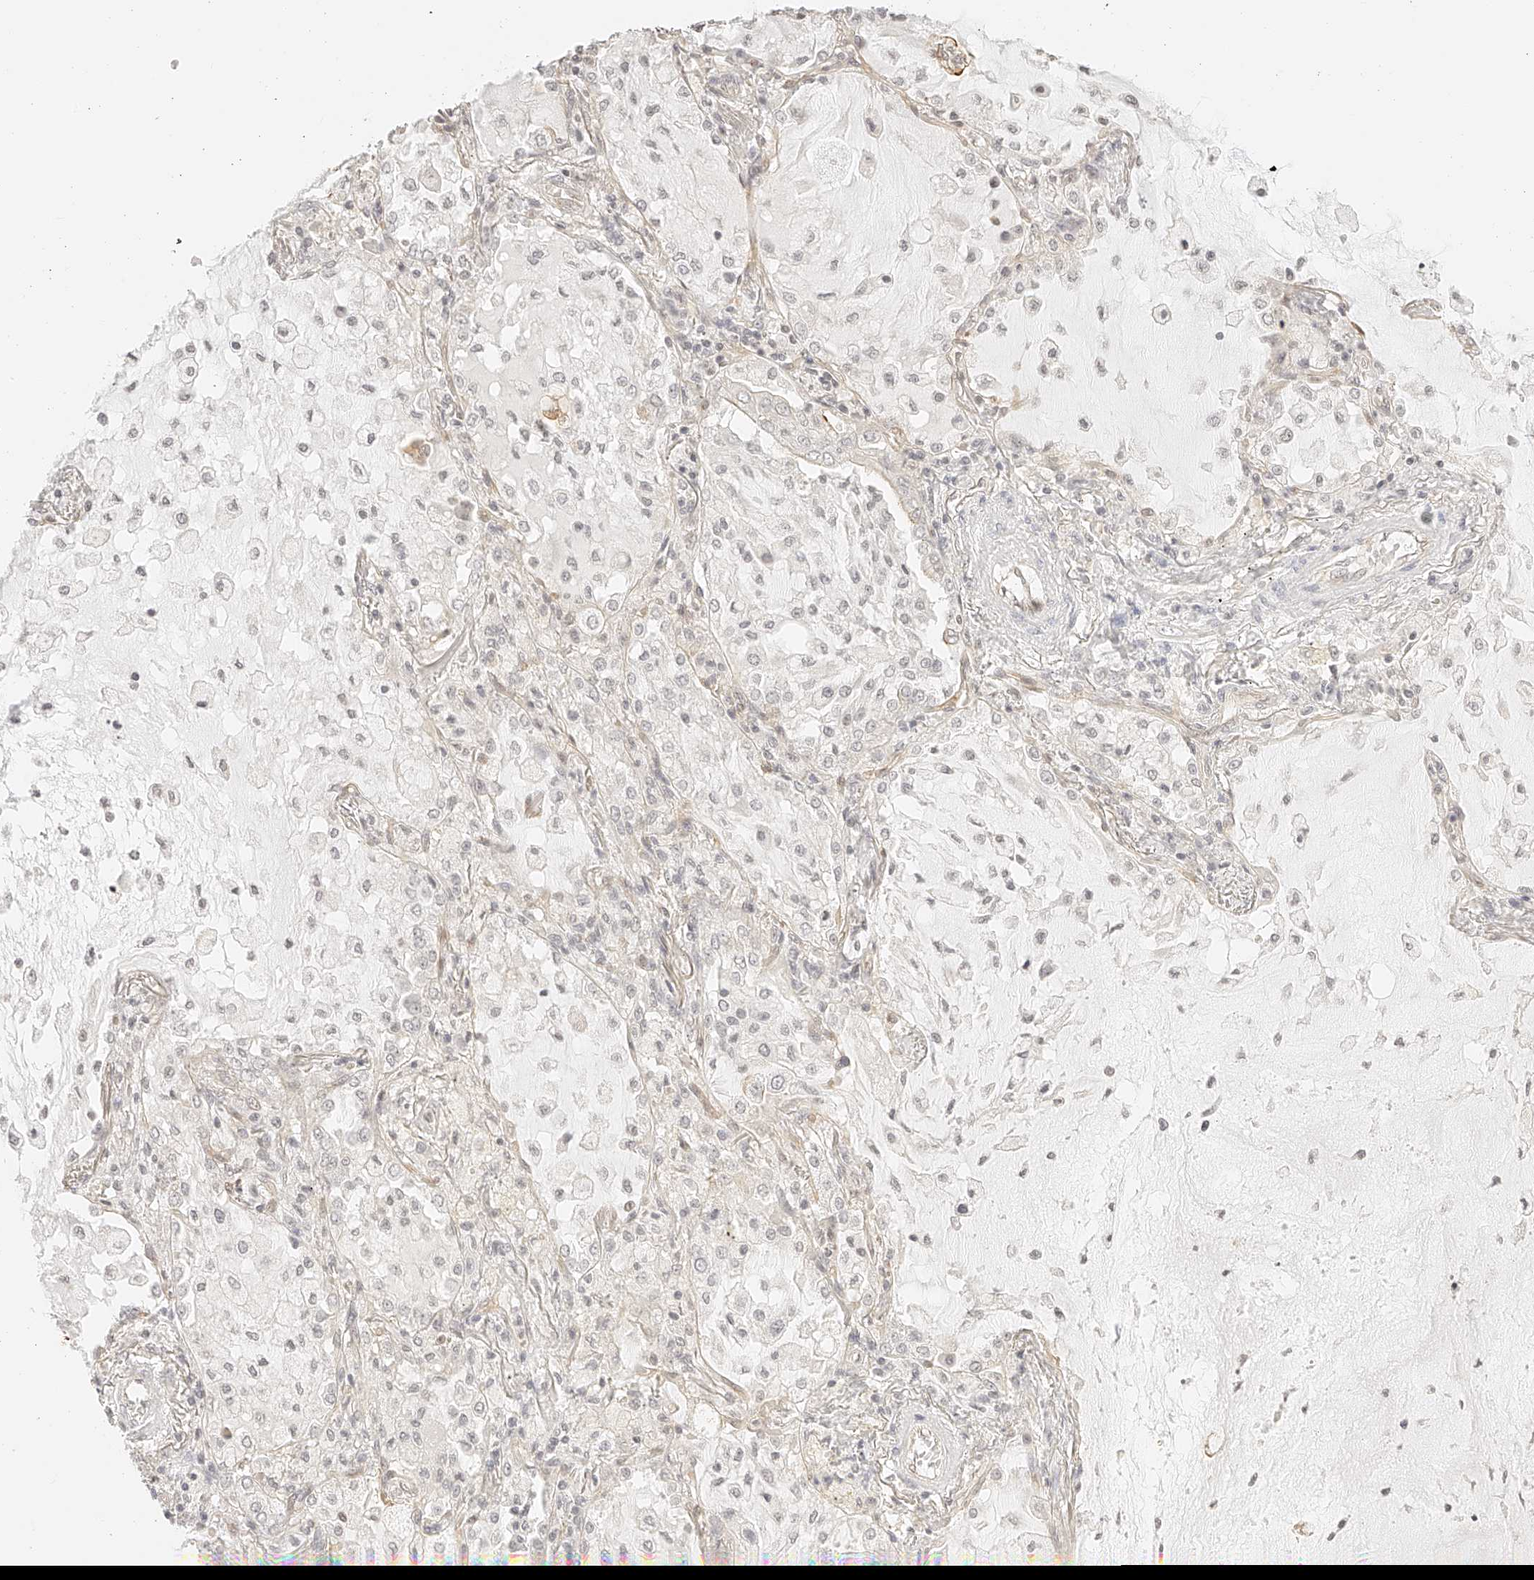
{"staining": {"intensity": "negative", "quantity": "none", "location": "none"}, "tissue": "lung cancer", "cell_type": "Tumor cells", "image_type": "cancer", "snomed": [{"axis": "morphology", "description": "Adenocarcinoma, NOS"}, {"axis": "topography", "description": "Lung"}], "caption": "Tumor cells are negative for protein expression in human lung cancer.", "gene": "ZFP69", "patient": {"sex": "female", "age": 70}}